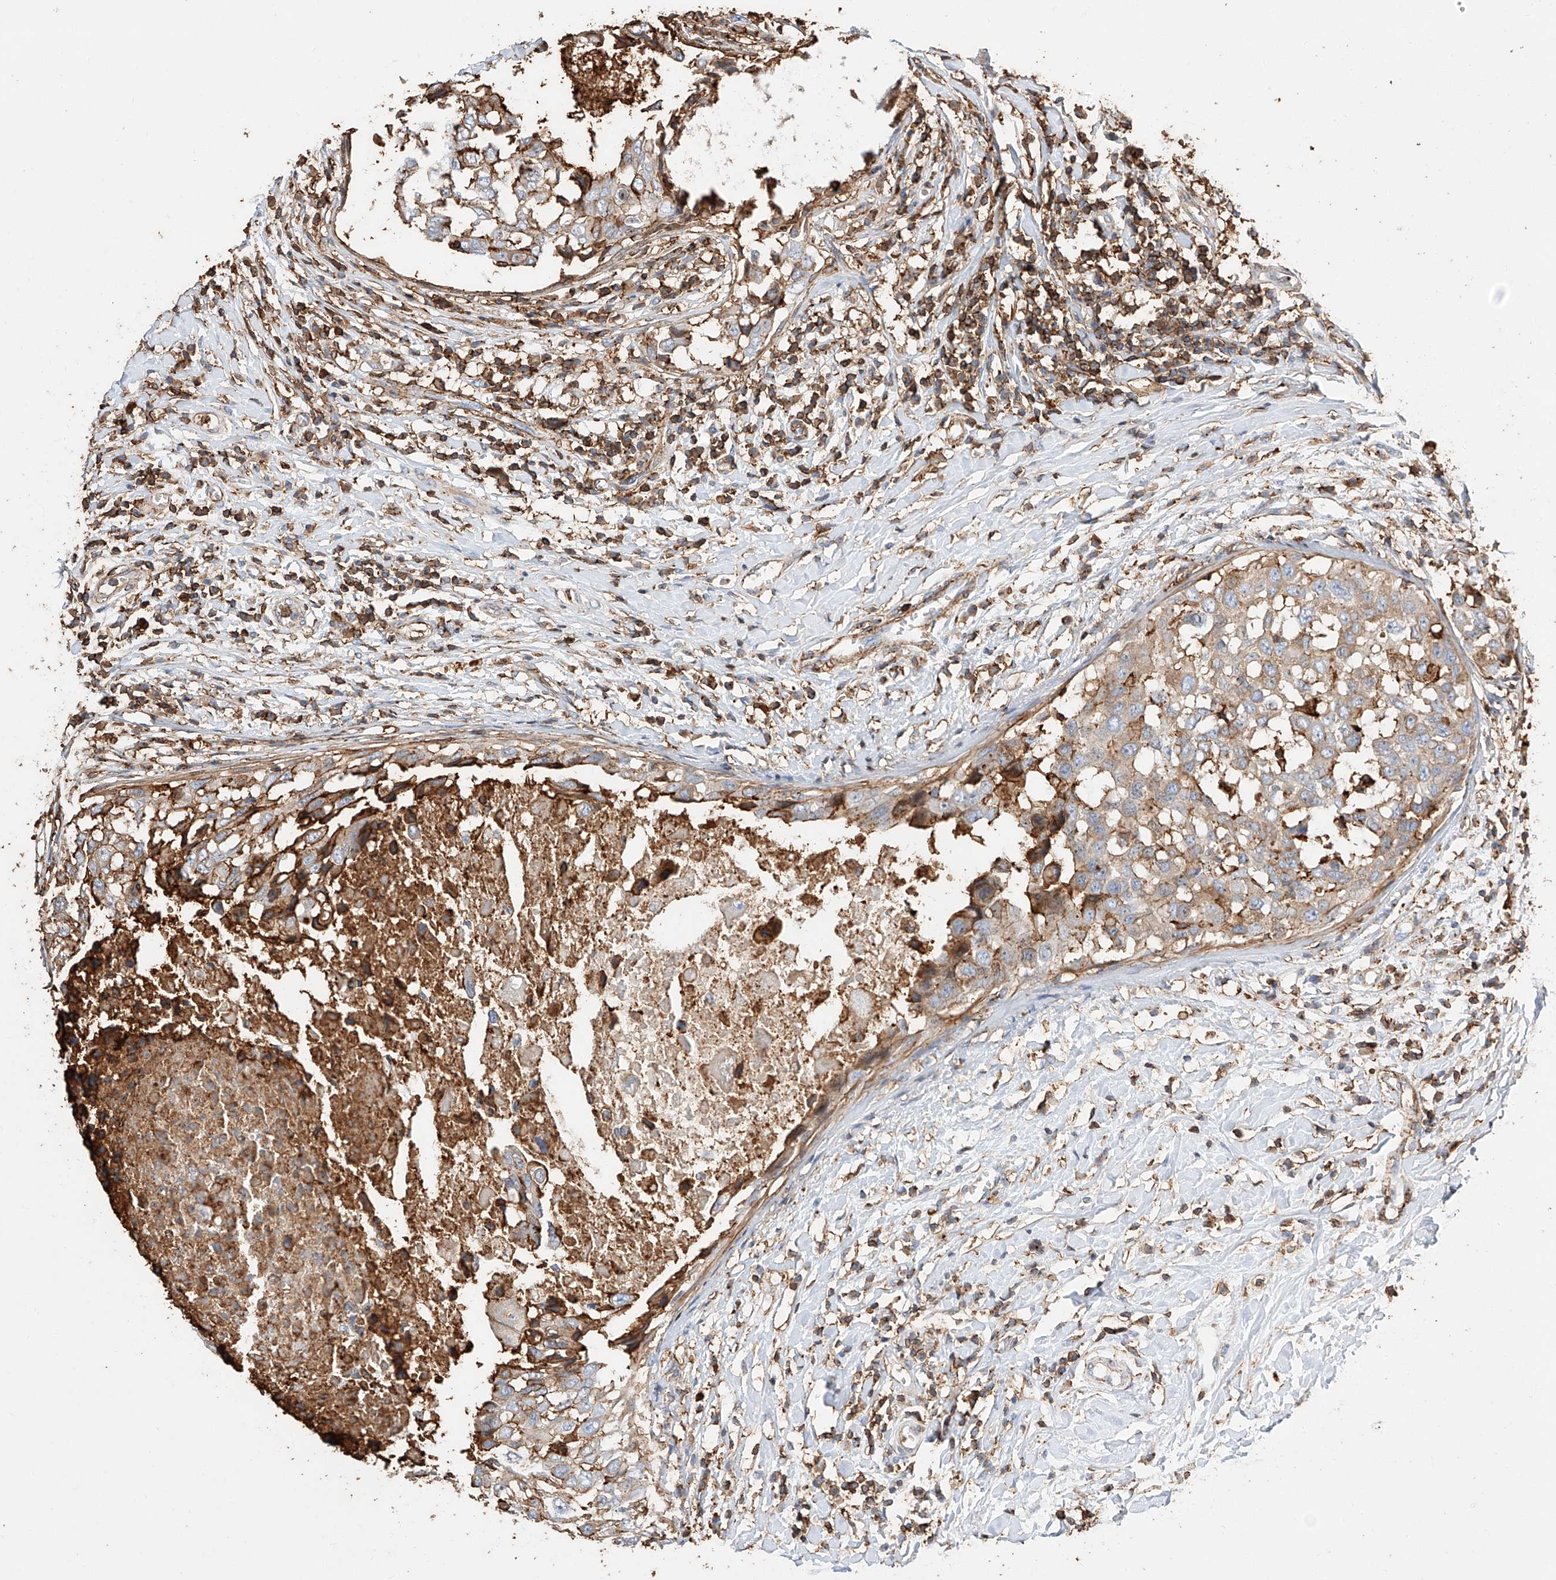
{"staining": {"intensity": "moderate", "quantity": "<25%", "location": "cytoplasmic/membranous"}, "tissue": "breast cancer", "cell_type": "Tumor cells", "image_type": "cancer", "snomed": [{"axis": "morphology", "description": "Duct carcinoma"}, {"axis": "topography", "description": "Breast"}], "caption": "The immunohistochemical stain shows moderate cytoplasmic/membranous positivity in tumor cells of breast cancer tissue.", "gene": "WFS1", "patient": {"sex": "female", "age": 27}}